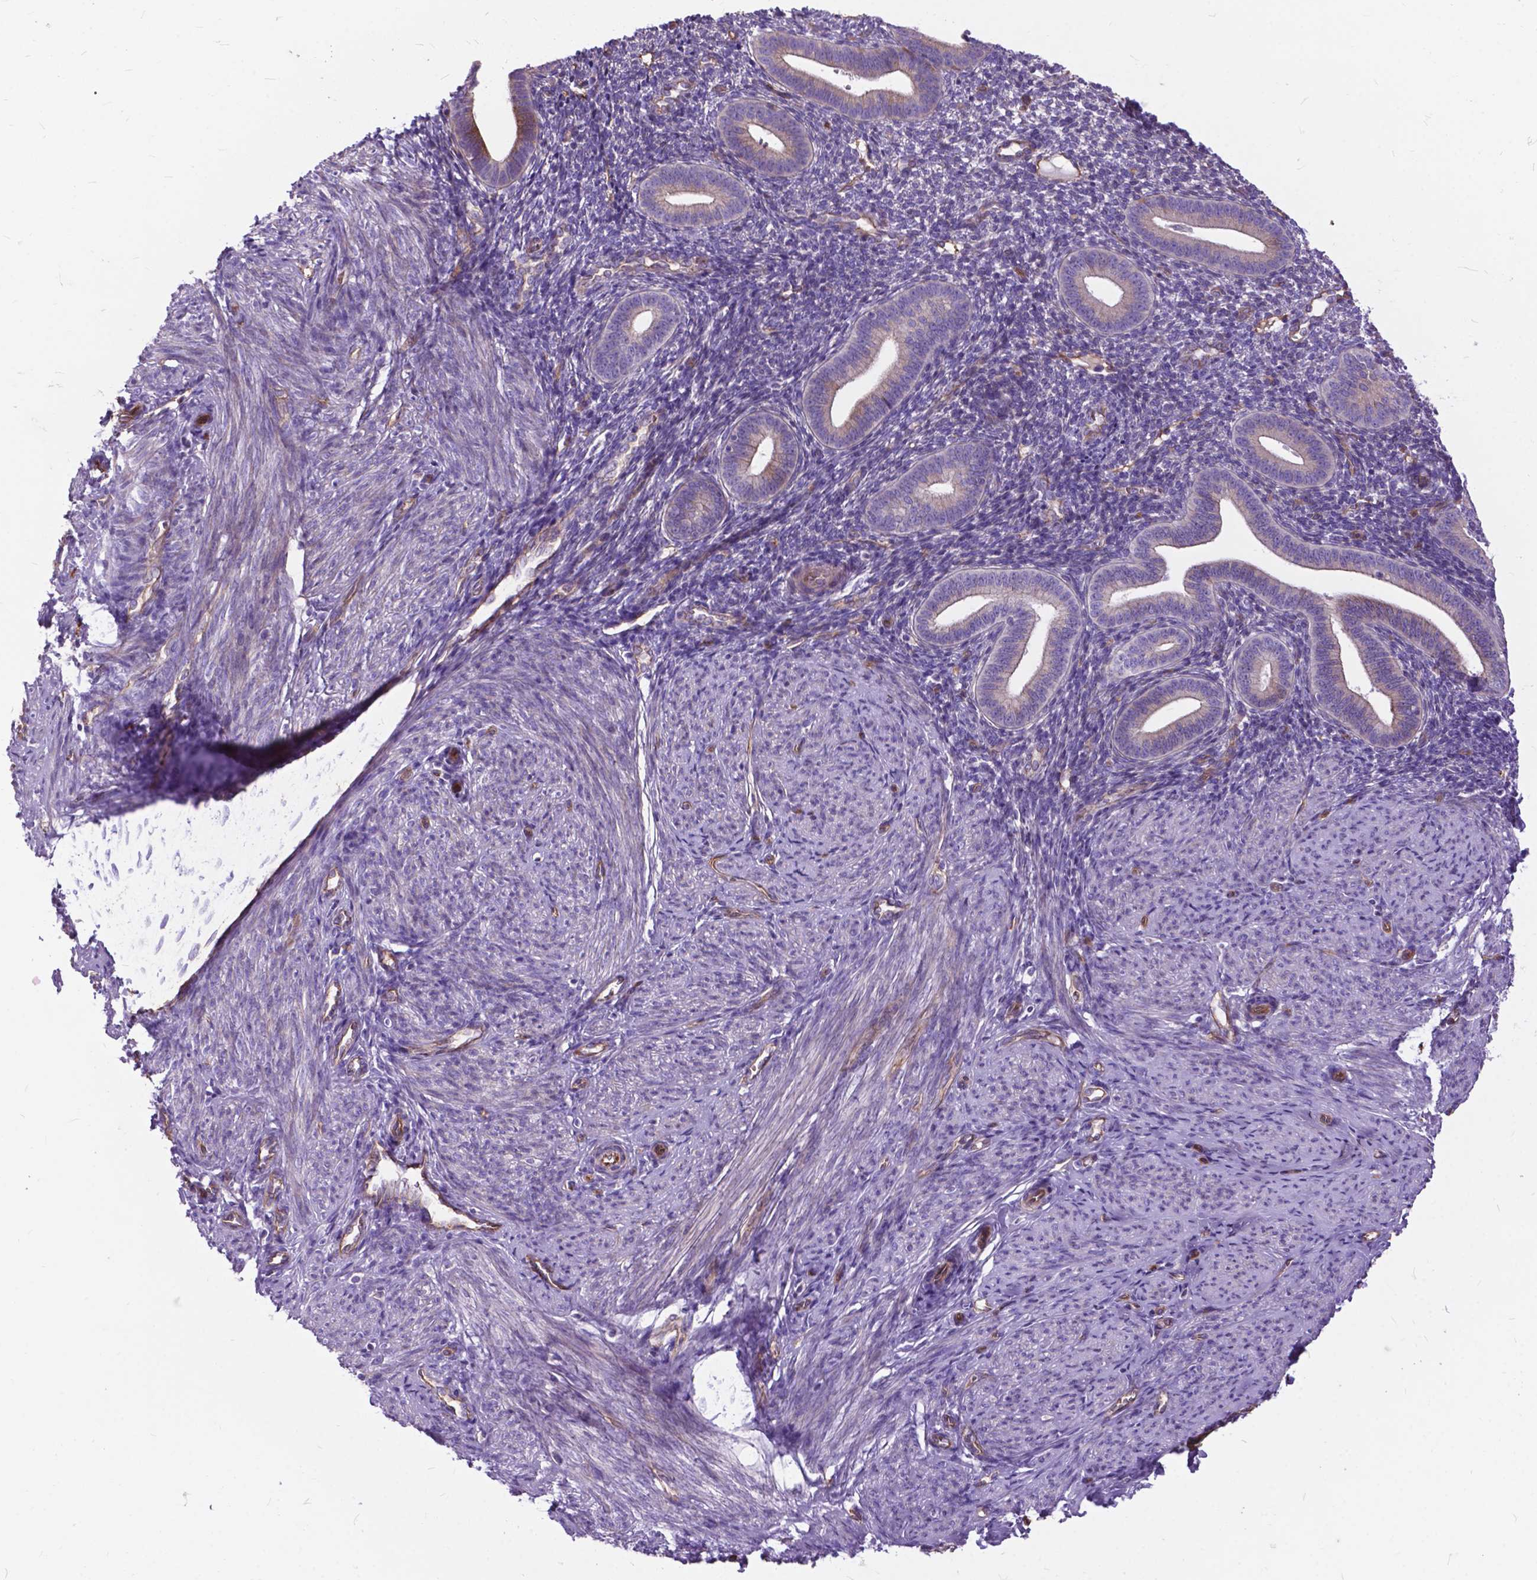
{"staining": {"intensity": "negative", "quantity": "none", "location": "none"}, "tissue": "endometrium", "cell_type": "Cells in endometrial stroma", "image_type": "normal", "snomed": [{"axis": "morphology", "description": "Normal tissue, NOS"}, {"axis": "topography", "description": "Endometrium"}], "caption": "Immunohistochemistry (IHC) of normal endometrium shows no positivity in cells in endometrial stroma. (Stains: DAB immunohistochemistry with hematoxylin counter stain, Microscopy: brightfield microscopy at high magnification).", "gene": "FLT4", "patient": {"sex": "female", "age": 40}}